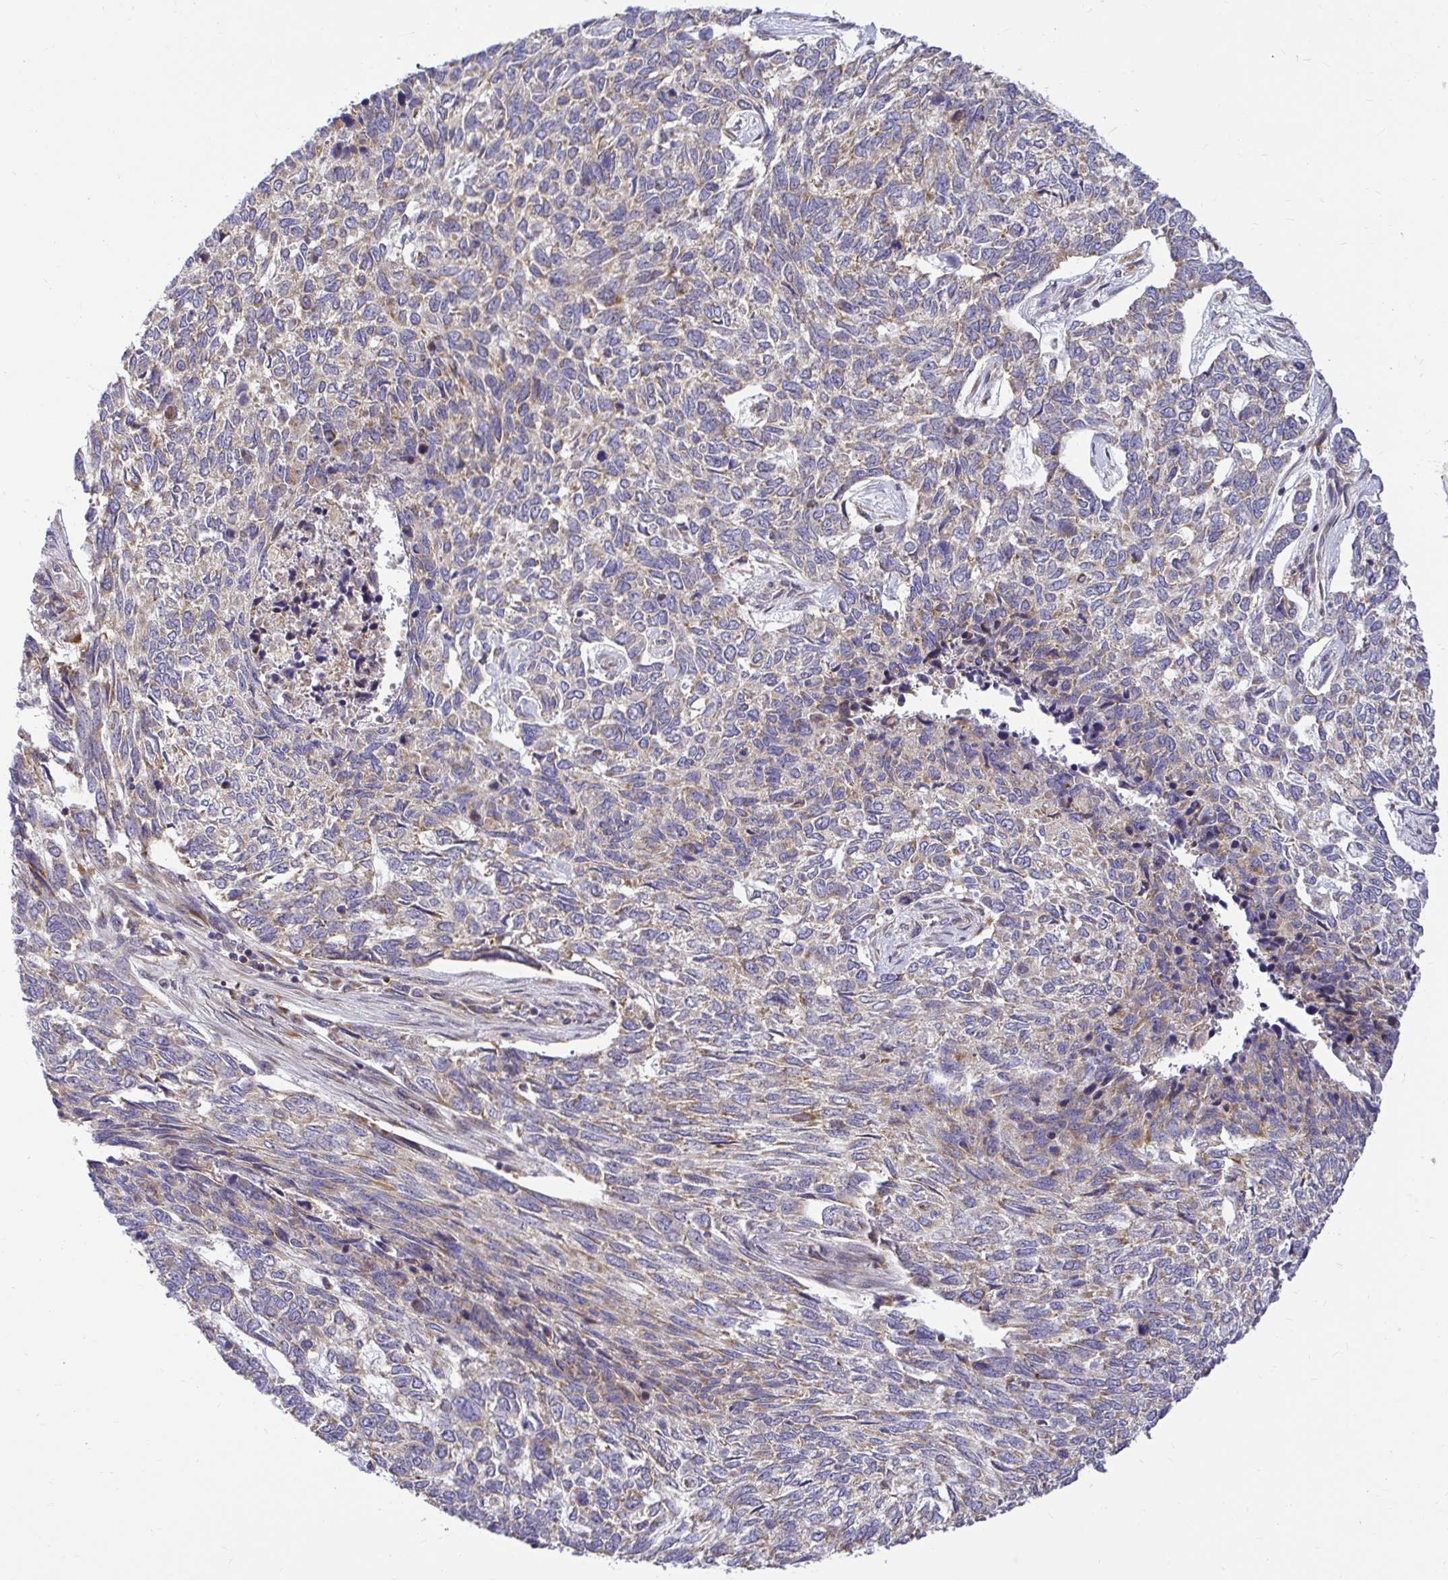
{"staining": {"intensity": "moderate", "quantity": "25%-75%", "location": "cytoplasmic/membranous"}, "tissue": "skin cancer", "cell_type": "Tumor cells", "image_type": "cancer", "snomed": [{"axis": "morphology", "description": "Basal cell carcinoma"}, {"axis": "topography", "description": "Skin"}], "caption": "Immunohistochemistry histopathology image of neoplastic tissue: human skin cancer stained using immunohistochemistry (IHC) shows medium levels of moderate protein expression localized specifically in the cytoplasmic/membranous of tumor cells, appearing as a cytoplasmic/membranous brown color.", "gene": "VTI1B", "patient": {"sex": "female", "age": 65}}